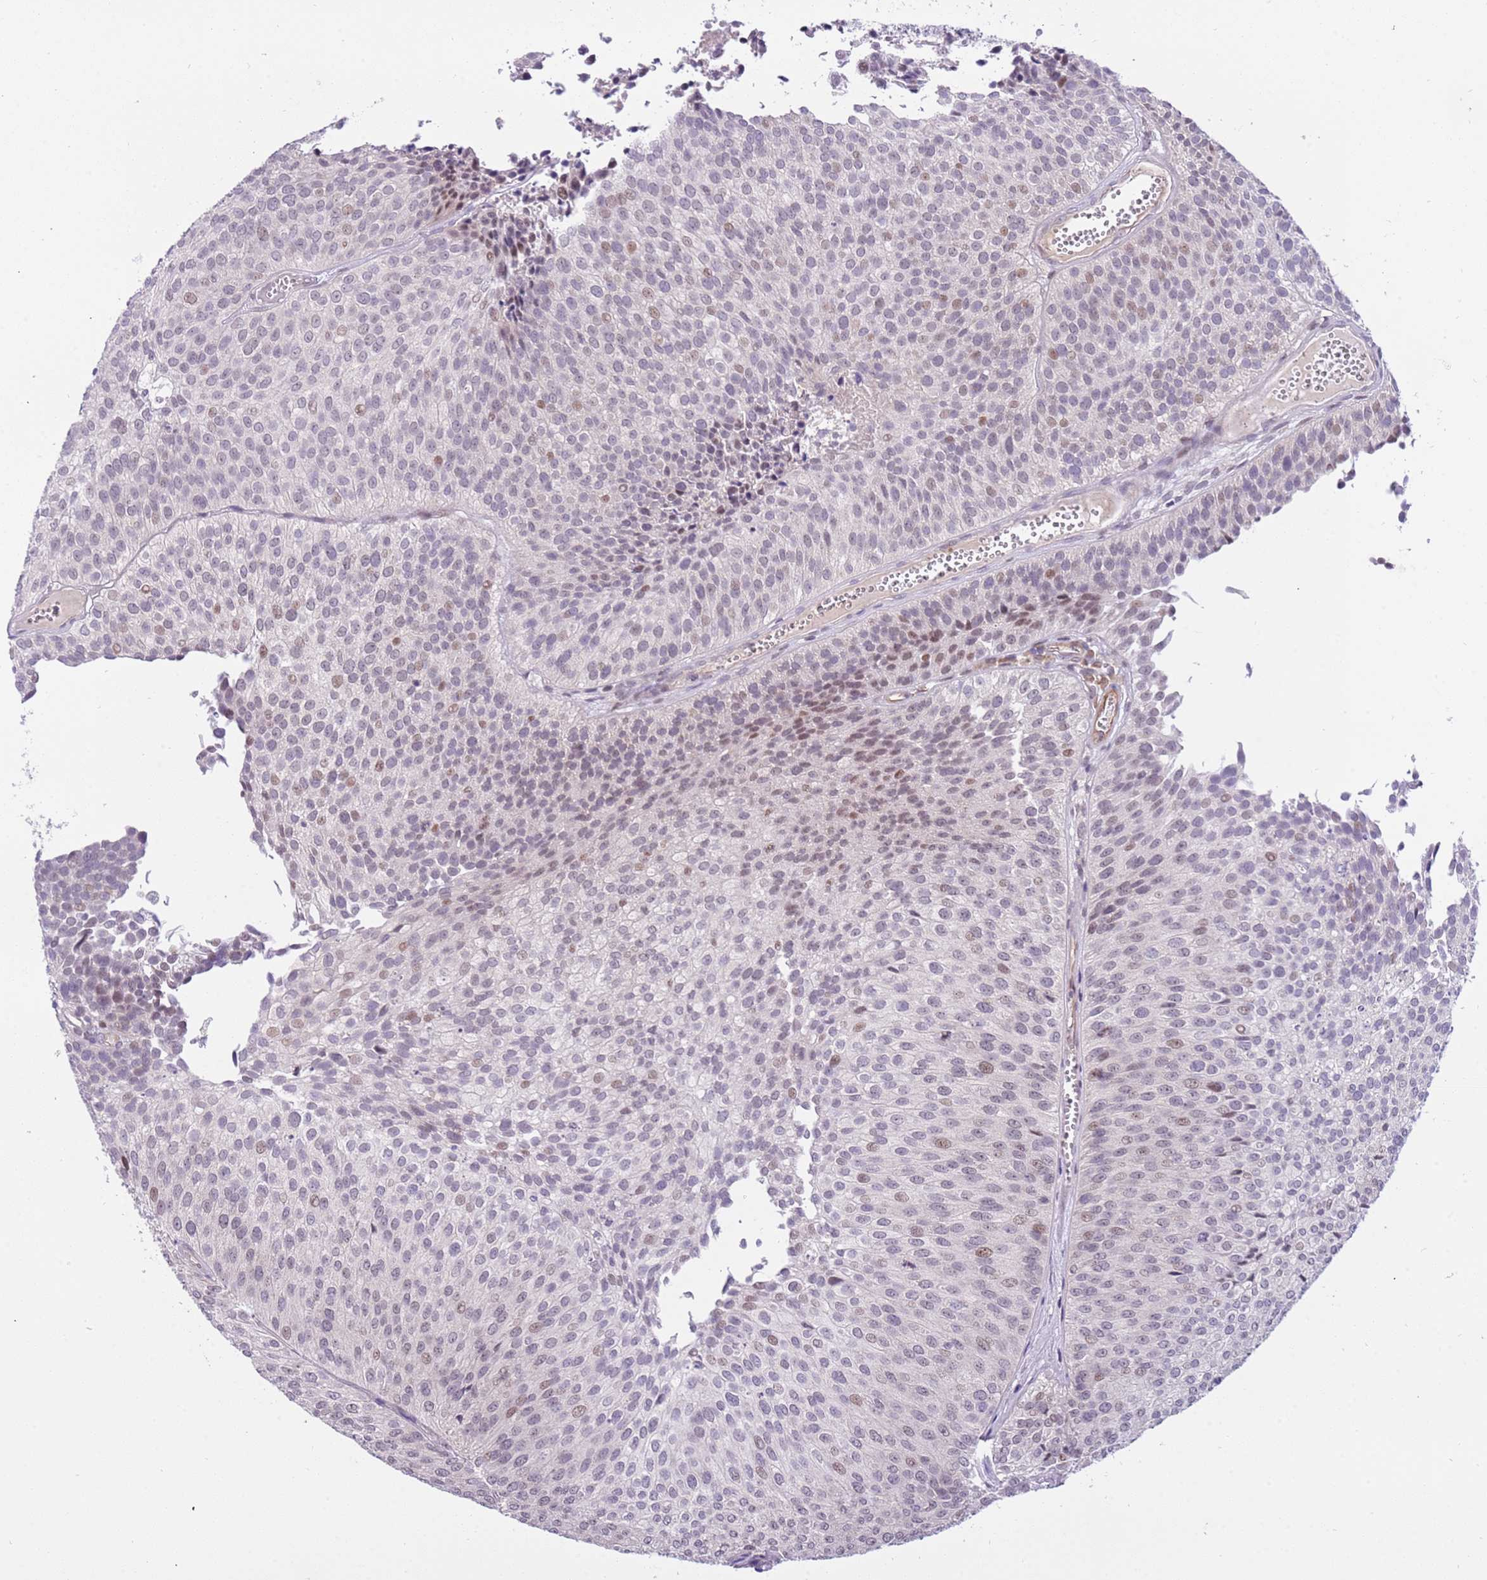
{"staining": {"intensity": "weak", "quantity": "<25%", "location": "nuclear"}, "tissue": "urothelial cancer", "cell_type": "Tumor cells", "image_type": "cancer", "snomed": [{"axis": "morphology", "description": "Urothelial carcinoma, Low grade"}, {"axis": "topography", "description": "Urinary bladder"}], "caption": "There is no significant expression in tumor cells of urothelial carcinoma (low-grade). Nuclei are stained in blue.", "gene": "MAGEF1", "patient": {"sex": "male", "age": 84}}